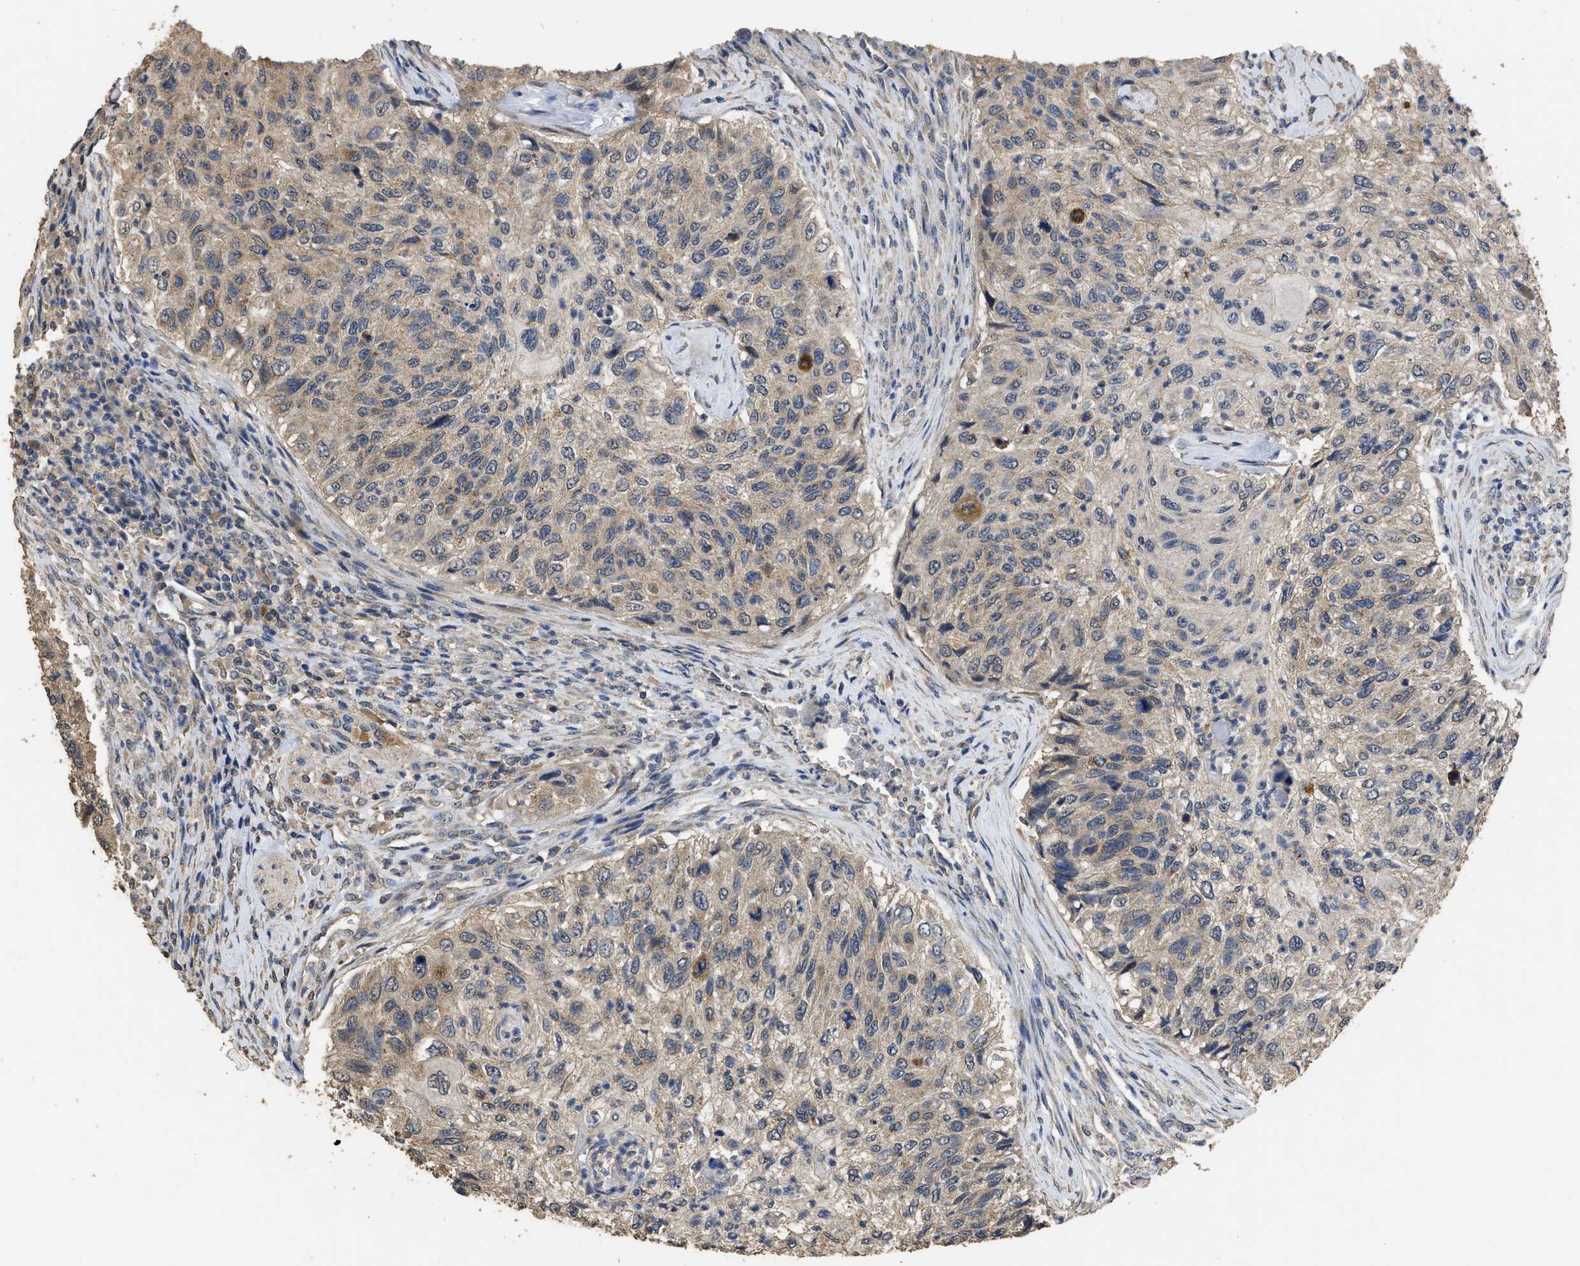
{"staining": {"intensity": "weak", "quantity": ">75%", "location": "cytoplasmic/membranous"}, "tissue": "urothelial cancer", "cell_type": "Tumor cells", "image_type": "cancer", "snomed": [{"axis": "morphology", "description": "Urothelial carcinoma, High grade"}, {"axis": "topography", "description": "Urinary bladder"}], "caption": "A brown stain labels weak cytoplasmic/membranous positivity of a protein in urothelial cancer tumor cells.", "gene": "SPINT2", "patient": {"sex": "female", "age": 60}}